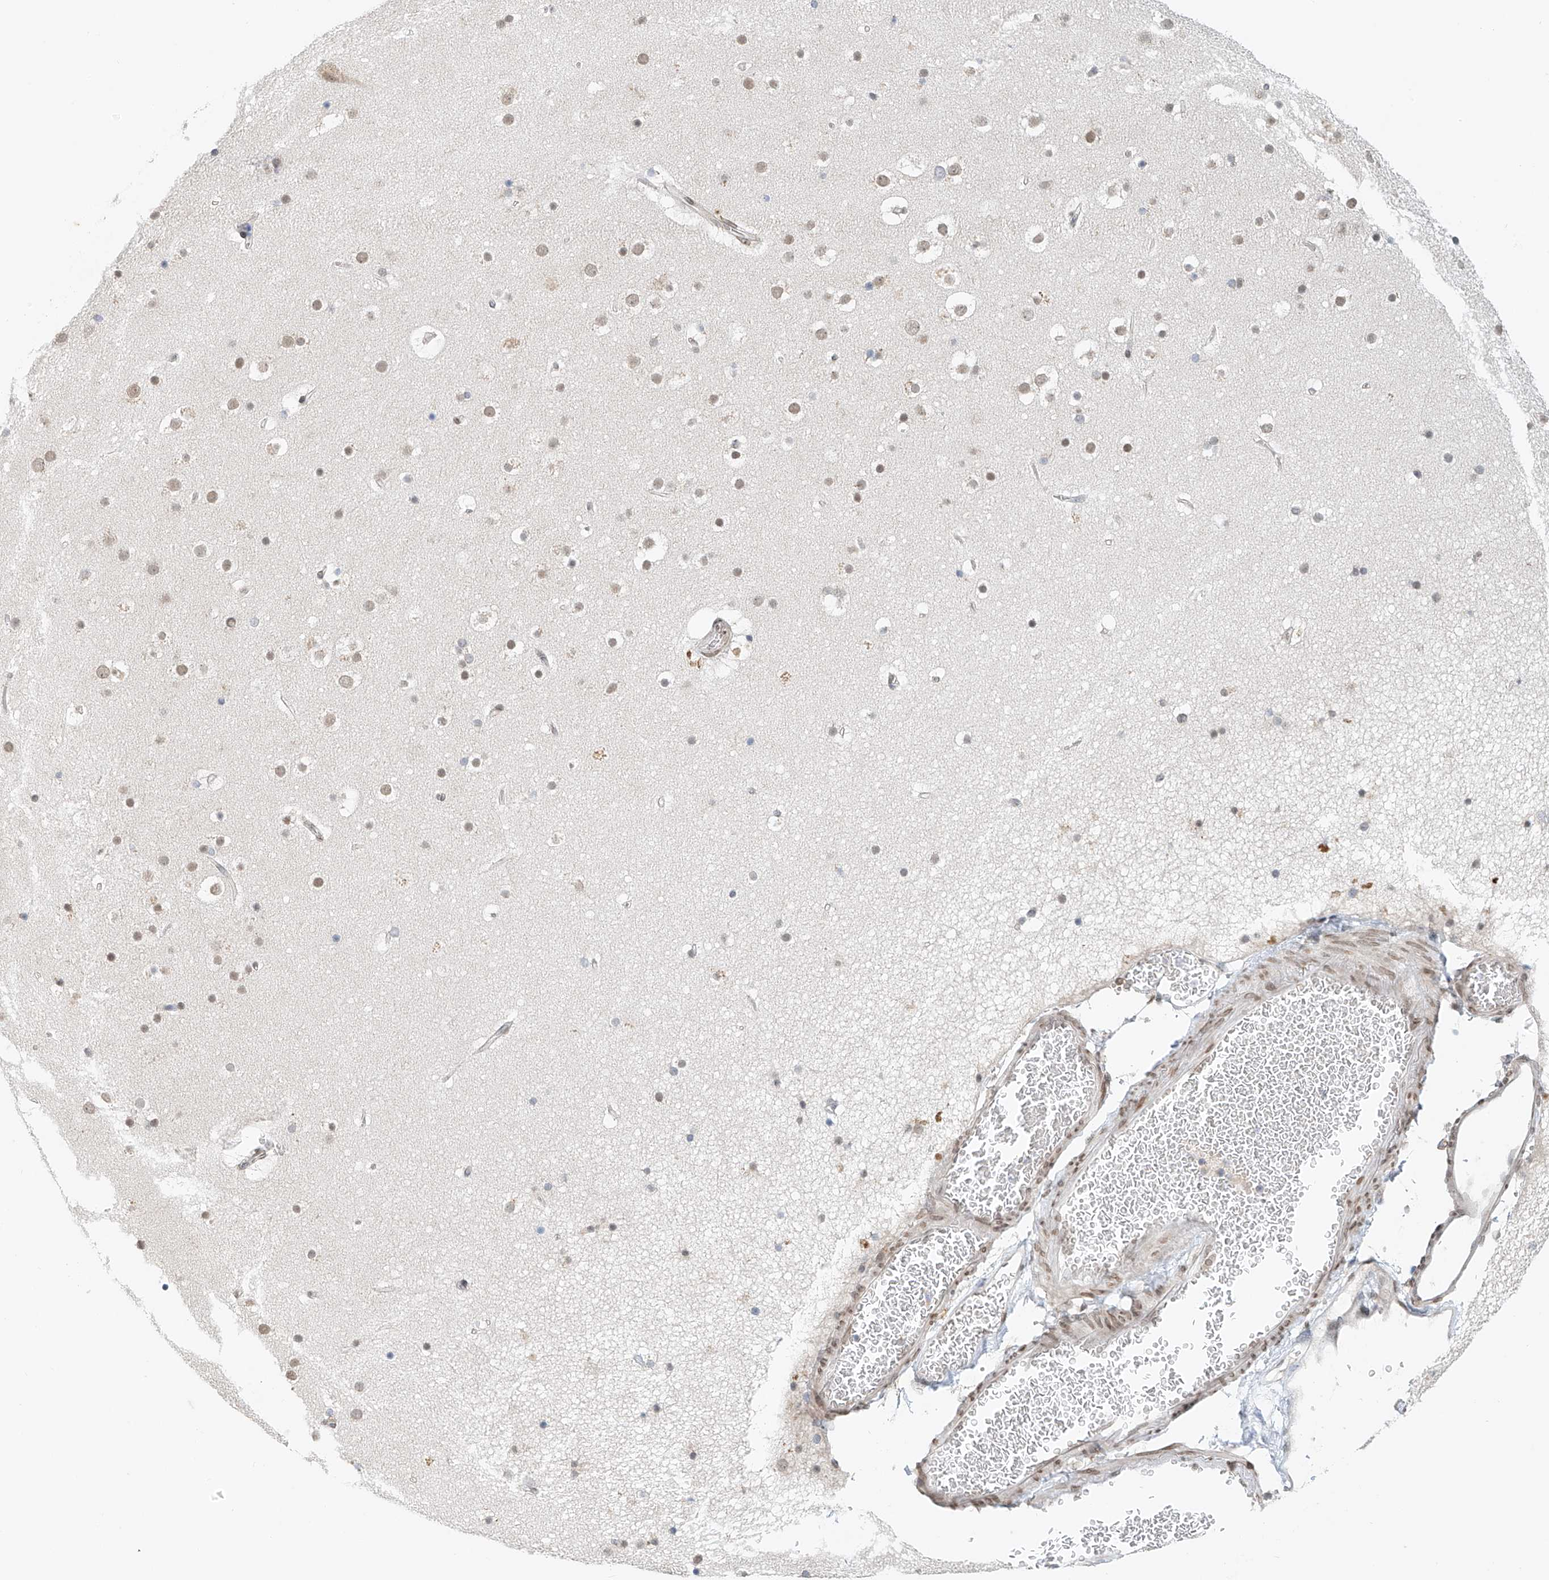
{"staining": {"intensity": "negative", "quantity": "none", "location": "none"}, "tissue": "cerebral cortex", "cell_type": "Endothelial cells", "image_type": "normal", "snomed": [{"axis": "morphology", "description": "Normal tissue, NOS"}, {"axis": "topography", "description": "Cerebral cortex"}], "caption": "Cerebral cortex stained for a protein using immunohistochemistry shows no expression endothelial cells.", "gene": "STARD9", "patient": {"sex": "male", "age": 57}}